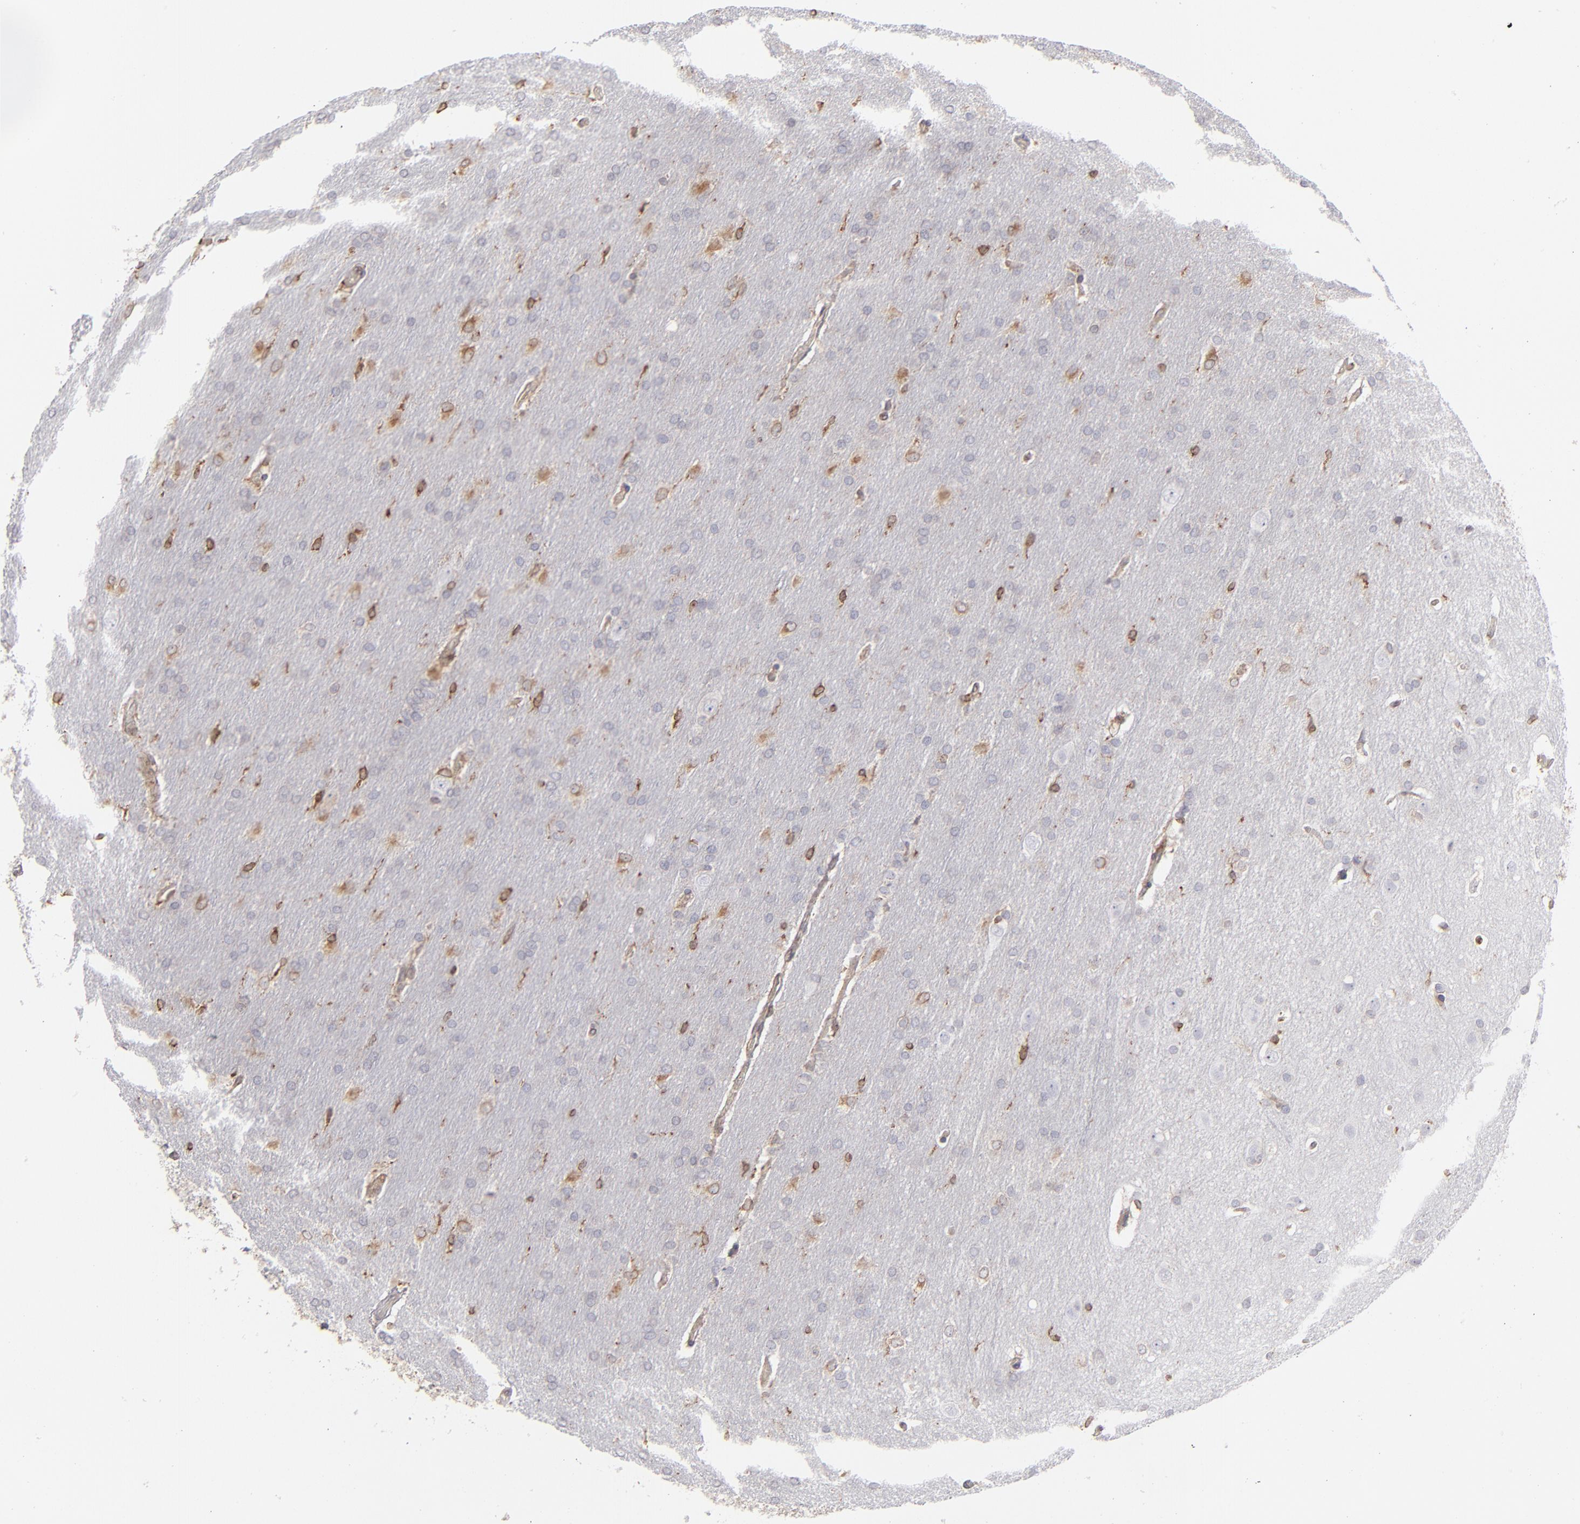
{"staining": {"intensity": "moderate", "quantity": "<25%", "location": "cytoplasmic/membranous"}, "tissue": "glioma", "cell_type": "Tumor cells", "image_type": "cancer", "snomed": [{"axis": "morphology", "description": "Glioma, malignant, Low grade"}, {"axis": "topography", "description": "Brain"}], "caption": "Protein staining of malignant glioma (low-grade) tissue reveals moderate cytoplasmic/membranous expression in about <25% of tumor cells.", "gene": "TMX1", "patient": {"sex": "female", "age": 32}}